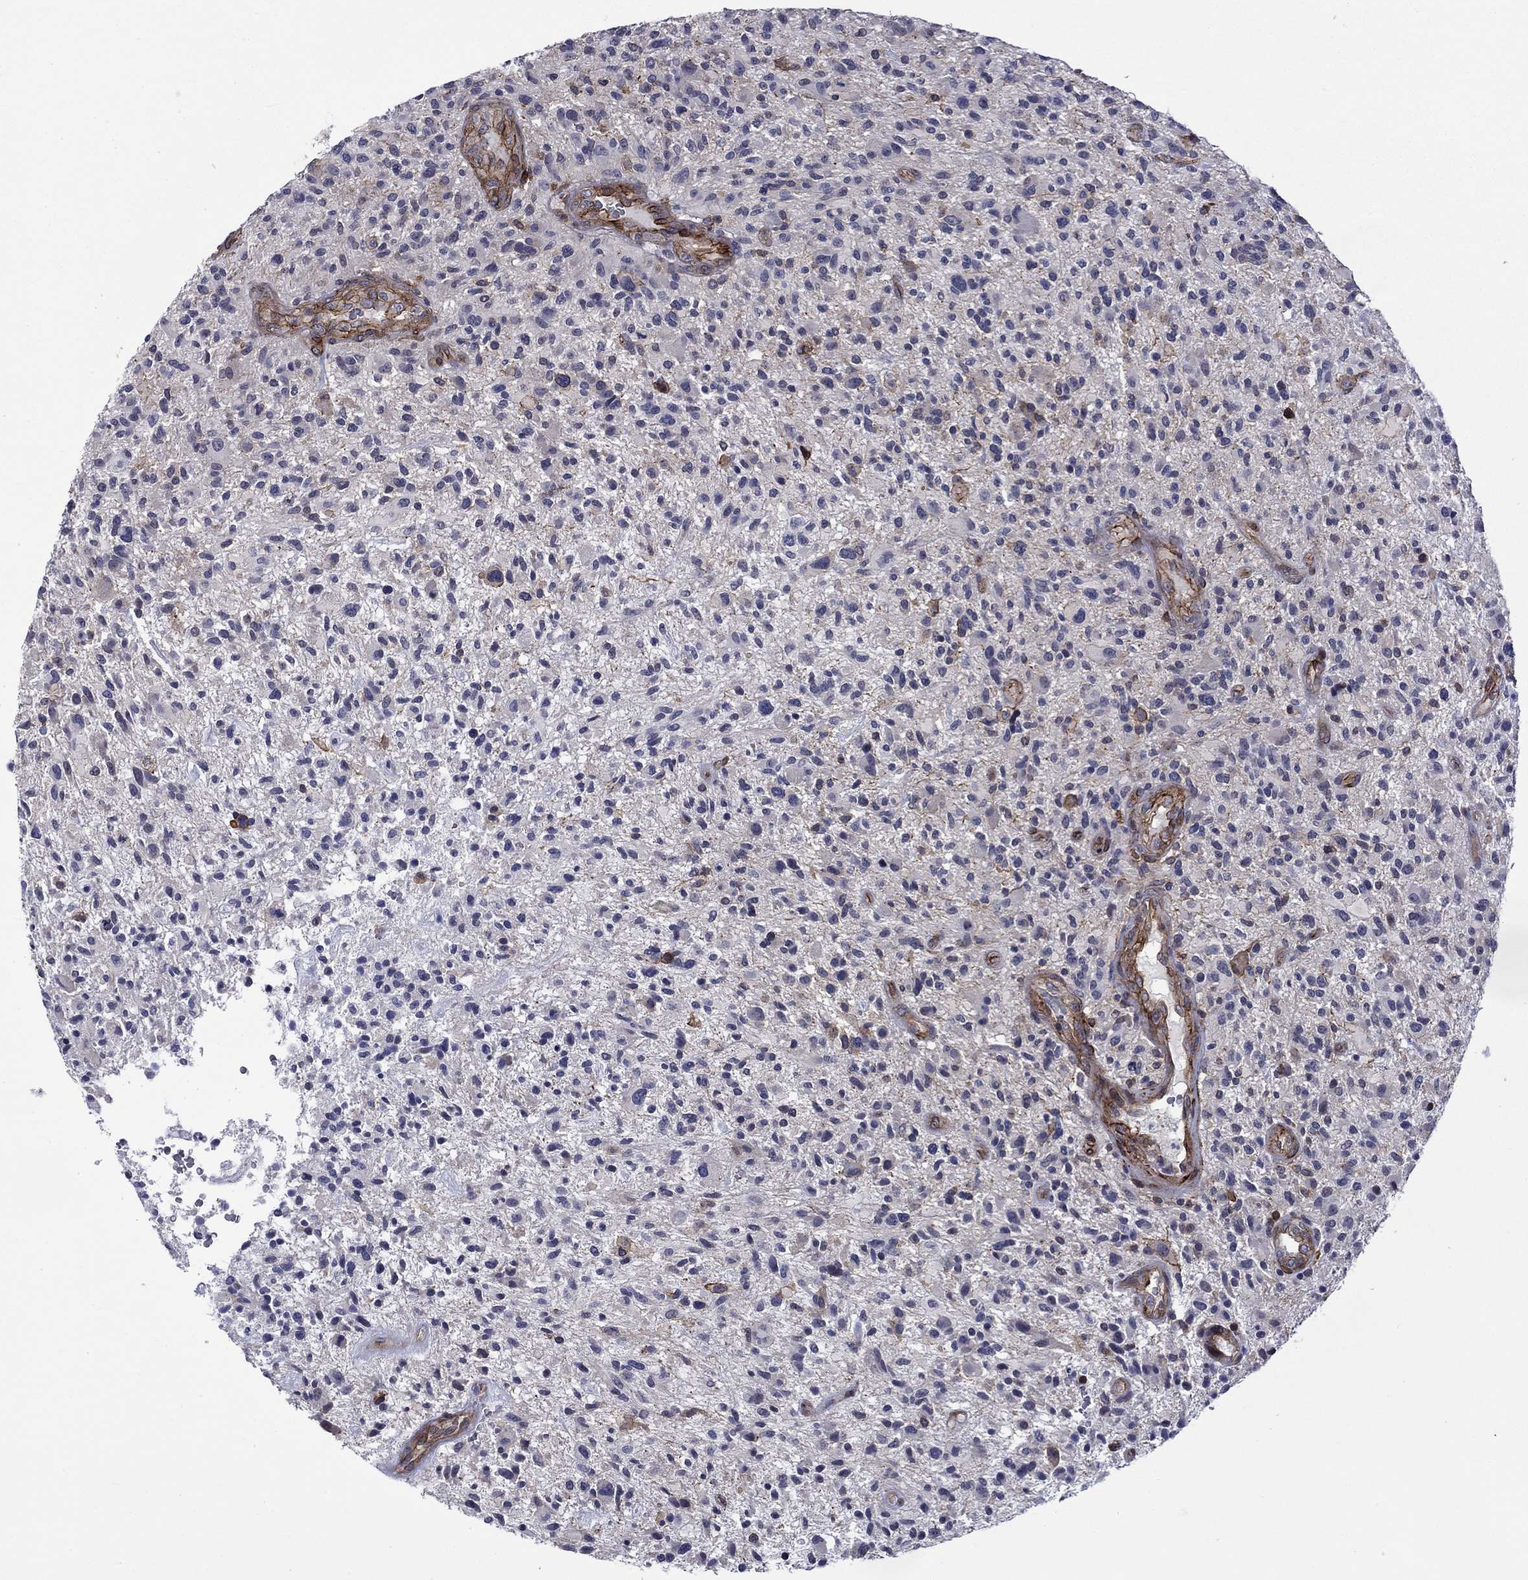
{"staining": {"intensity": "moderate", "quantity": "<25%", "location": "cytoplasmic/membranous"}, "tissue": "glioma", "cell_type": "Tumor cells", "image_type": "cancer", "snomed": [{"axis": "morphology", "description": "Glioma, malignant, High grade"}, {"axis": "topography", "description": "Brain"}], "caption": "DAB immunohistochemical staining of human glioma demonstrates moderate cytoplasmic/membranous protein staining in approximately <25% of tumor cells.", "gene": "LMO7", "patient": {"sex": "male", "age": 47}}